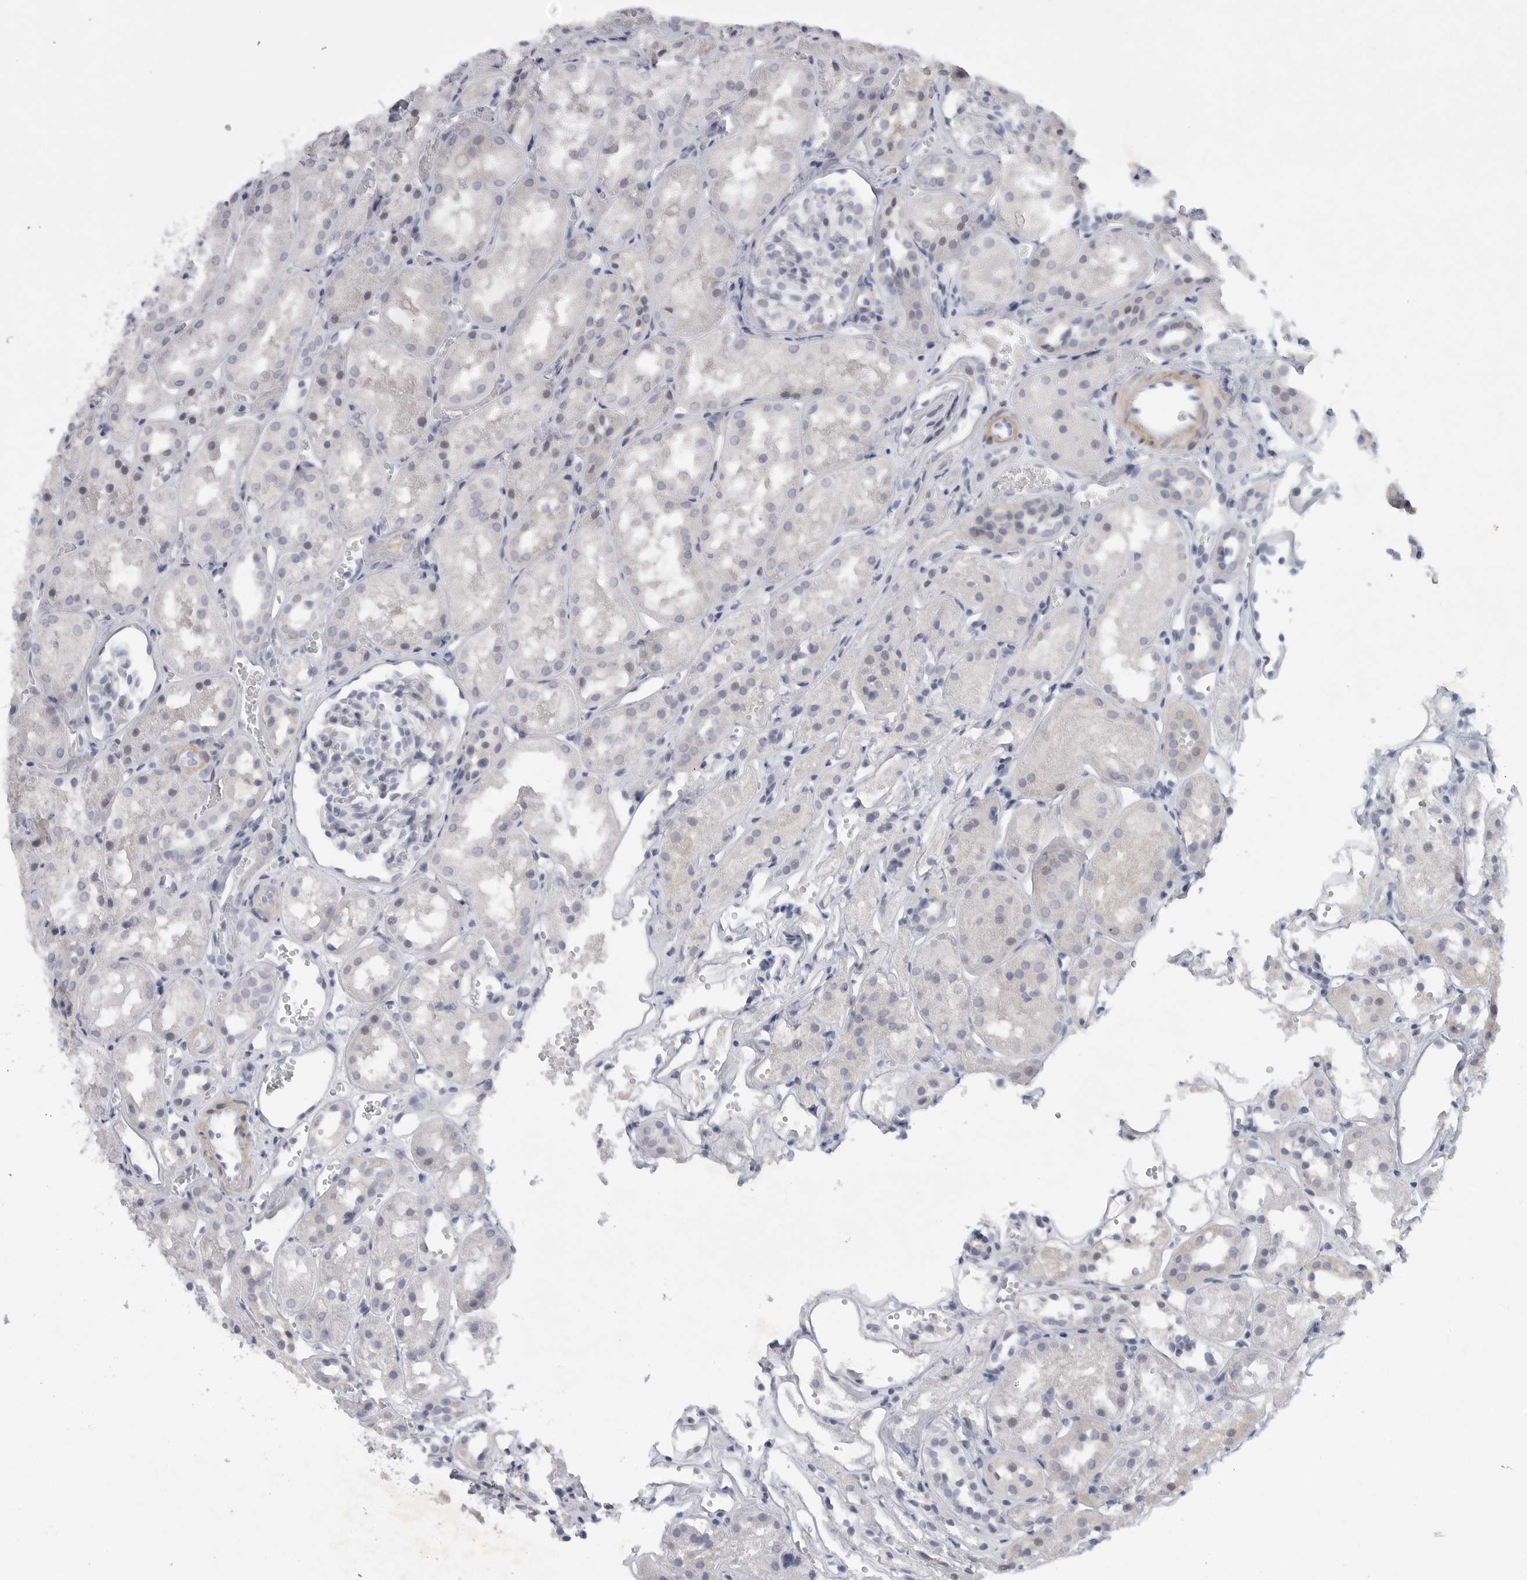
{"staining": {"intensity": "negative", "quantity": "none", "location": "none"}, "tissue": "kidney", "cell_type": "Cells in glomeruli", "image_type": "normal", "snomed": [{"axis": "morphology", "description": "Normal tissue, NOS"}, {"axis": "topography", "description": "Kidney"}], "caption": "This photomicrograph is of unremarkable kidney stained with immunohistochemistry (IHC) to label a protein in brown with the nuclei are counter-stained blue. There is no expression in cells in glomeruli. (Brightfield microscopy of DAB (3,3'-diaminobenzidine) immunohistochemistry (IHC) at high magnification).", "gene": "TNR", "patient": {"sex": "male", "age": 16}}